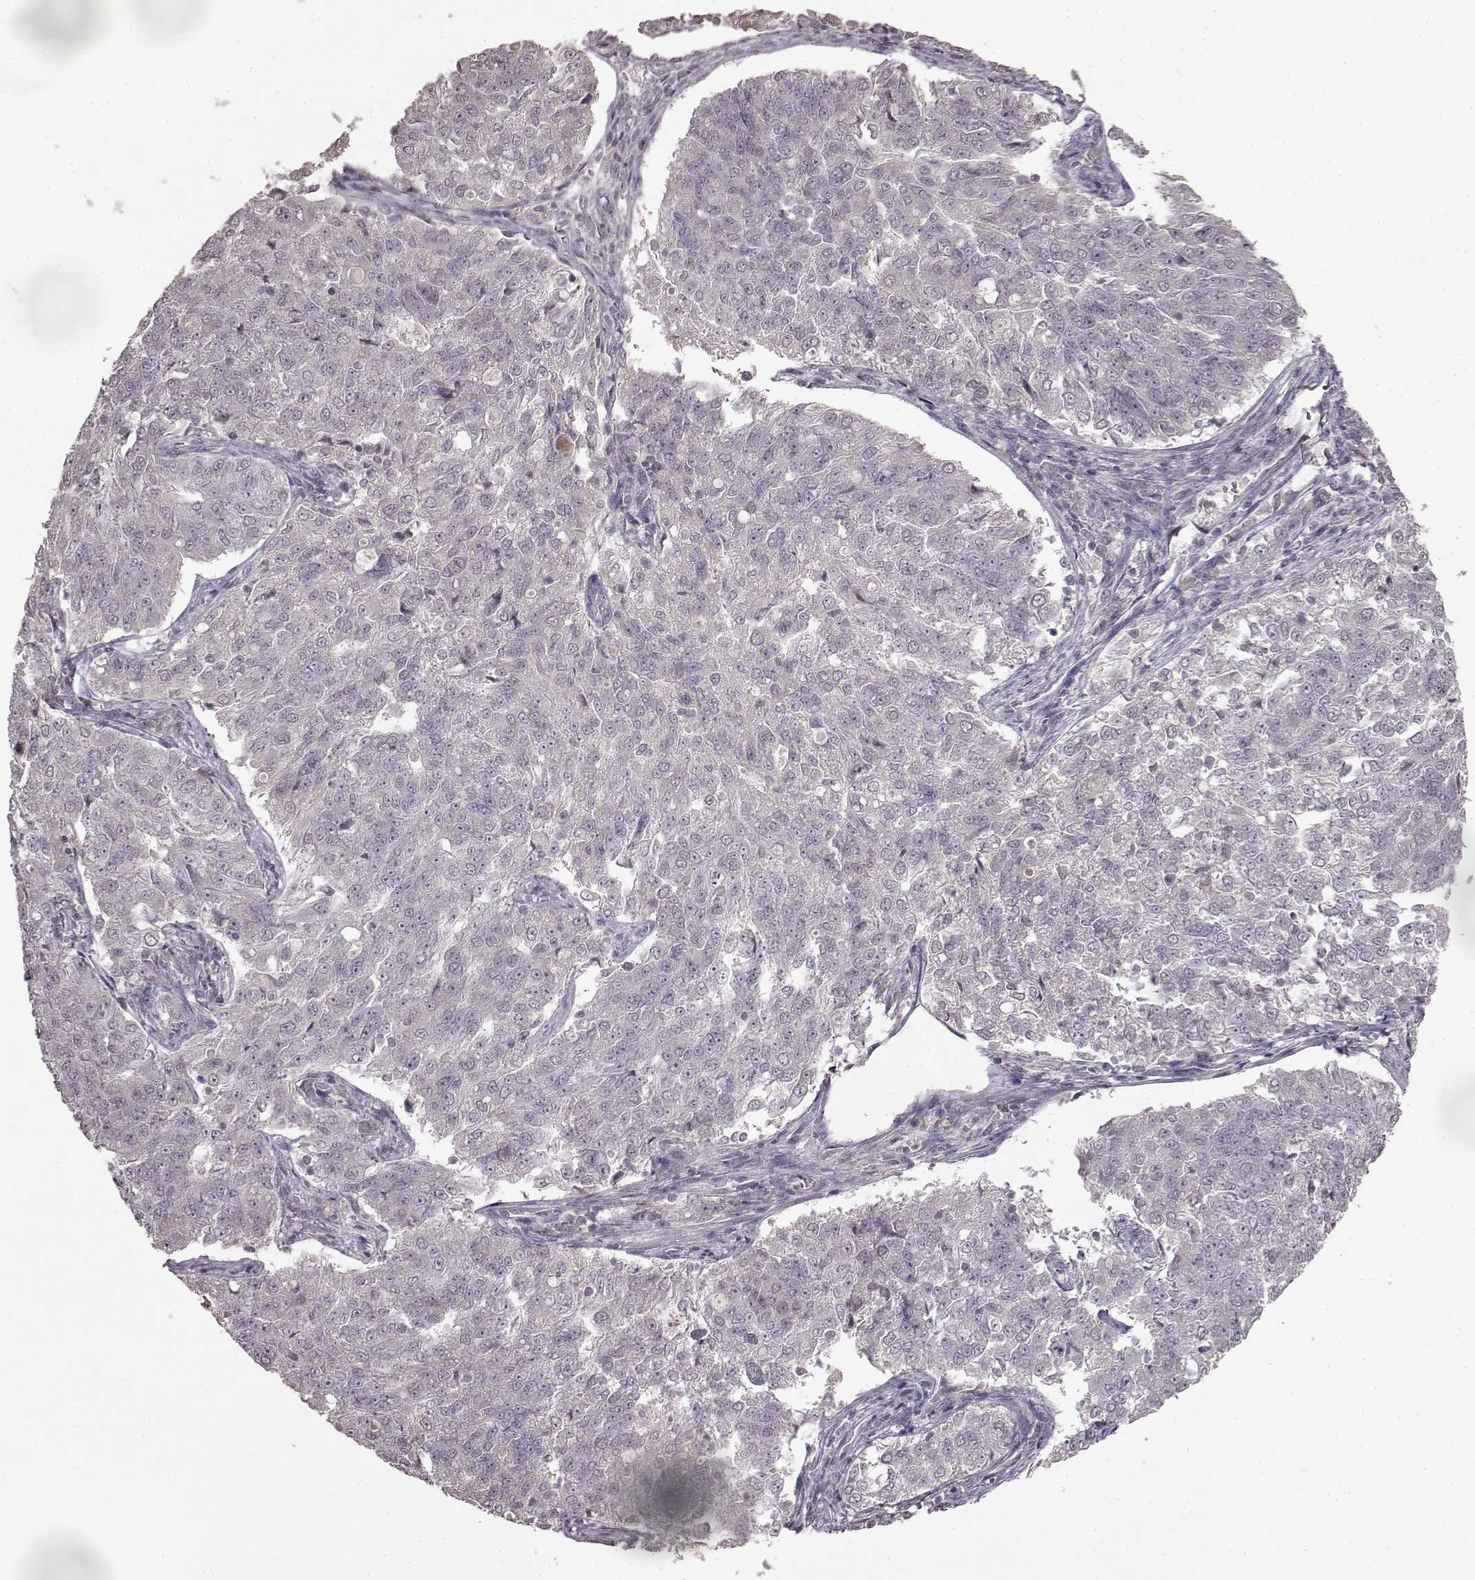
{"staining": {"intensity": "negative", "quantity": "none", "location": "none"}, "tissue": "endometrial cancer", "cell_type": "Tumor cells", "image_type": "cancer", "snomed": [{"axis": "morphology", "description": "Adenocarcinoma, NOS"}, {"axis": "topography", "description": "Endometrium"}], "caption": "This is an immunohistochemistry (IHC) photomicrograph of endometrial cancer (adenocarcinoma). There is no staining in tumor cells.", "gene": "LHB", "patient": {"sex": "female", "age": 43}}